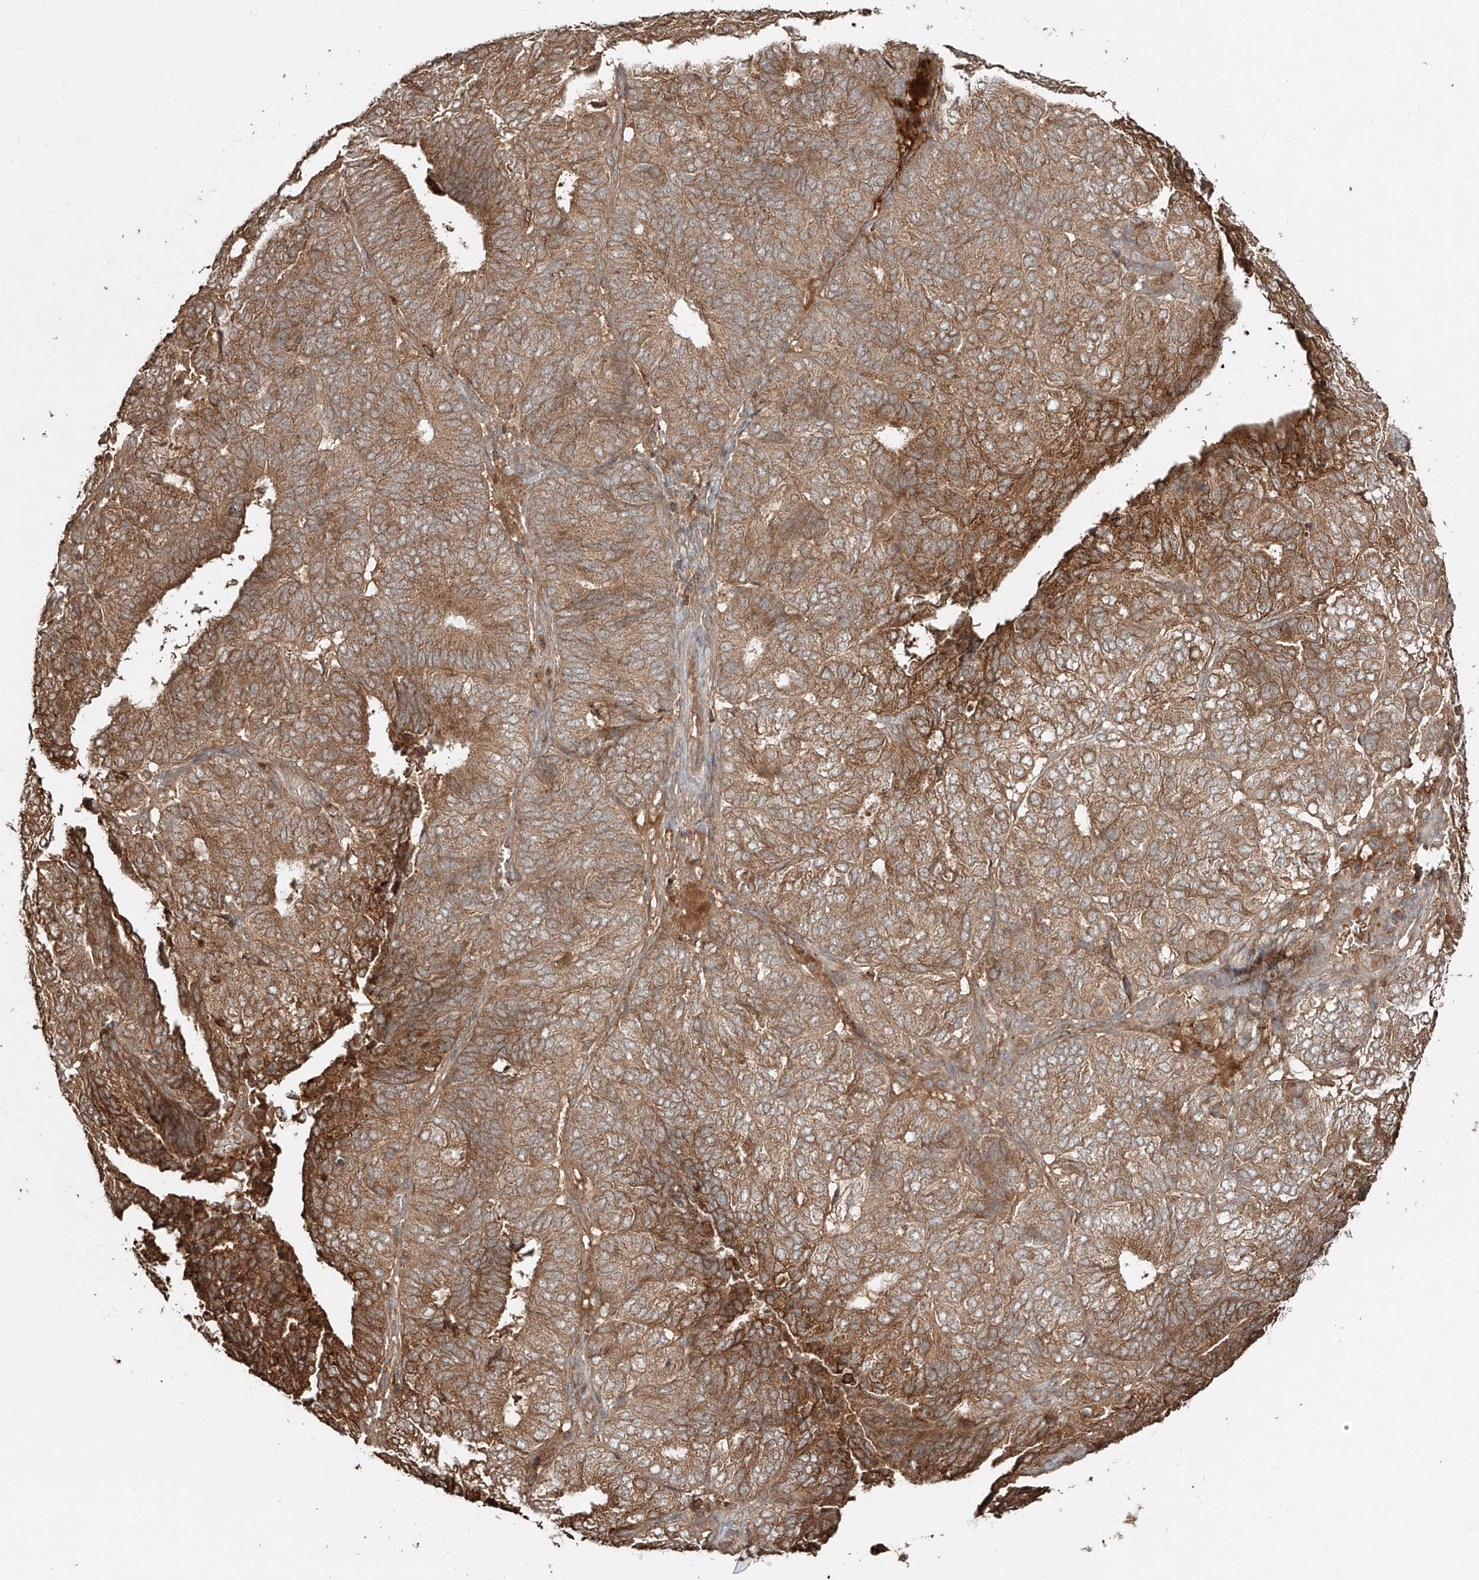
{"staining": {"intensity": "moderate", "quantity": ">75%", "location": "cytoplasmic/membranous"}, "tissue": "endometrial cancer", "cell_type": "Tumor cells", "image_type": "cancer", "snomed": [{"axis": "morphology", "description": "Adenocarcinoma, NOS"}, {"axis": "topography", "description": "Uterus"}], "caption": "The immunohistochemical stain labels moderate cytoplasmic/membranous staining in tumor cells of endometrial cancer tissue.", "gene": "ERO1A", "patient": {"sex": "female", "age": 60}}